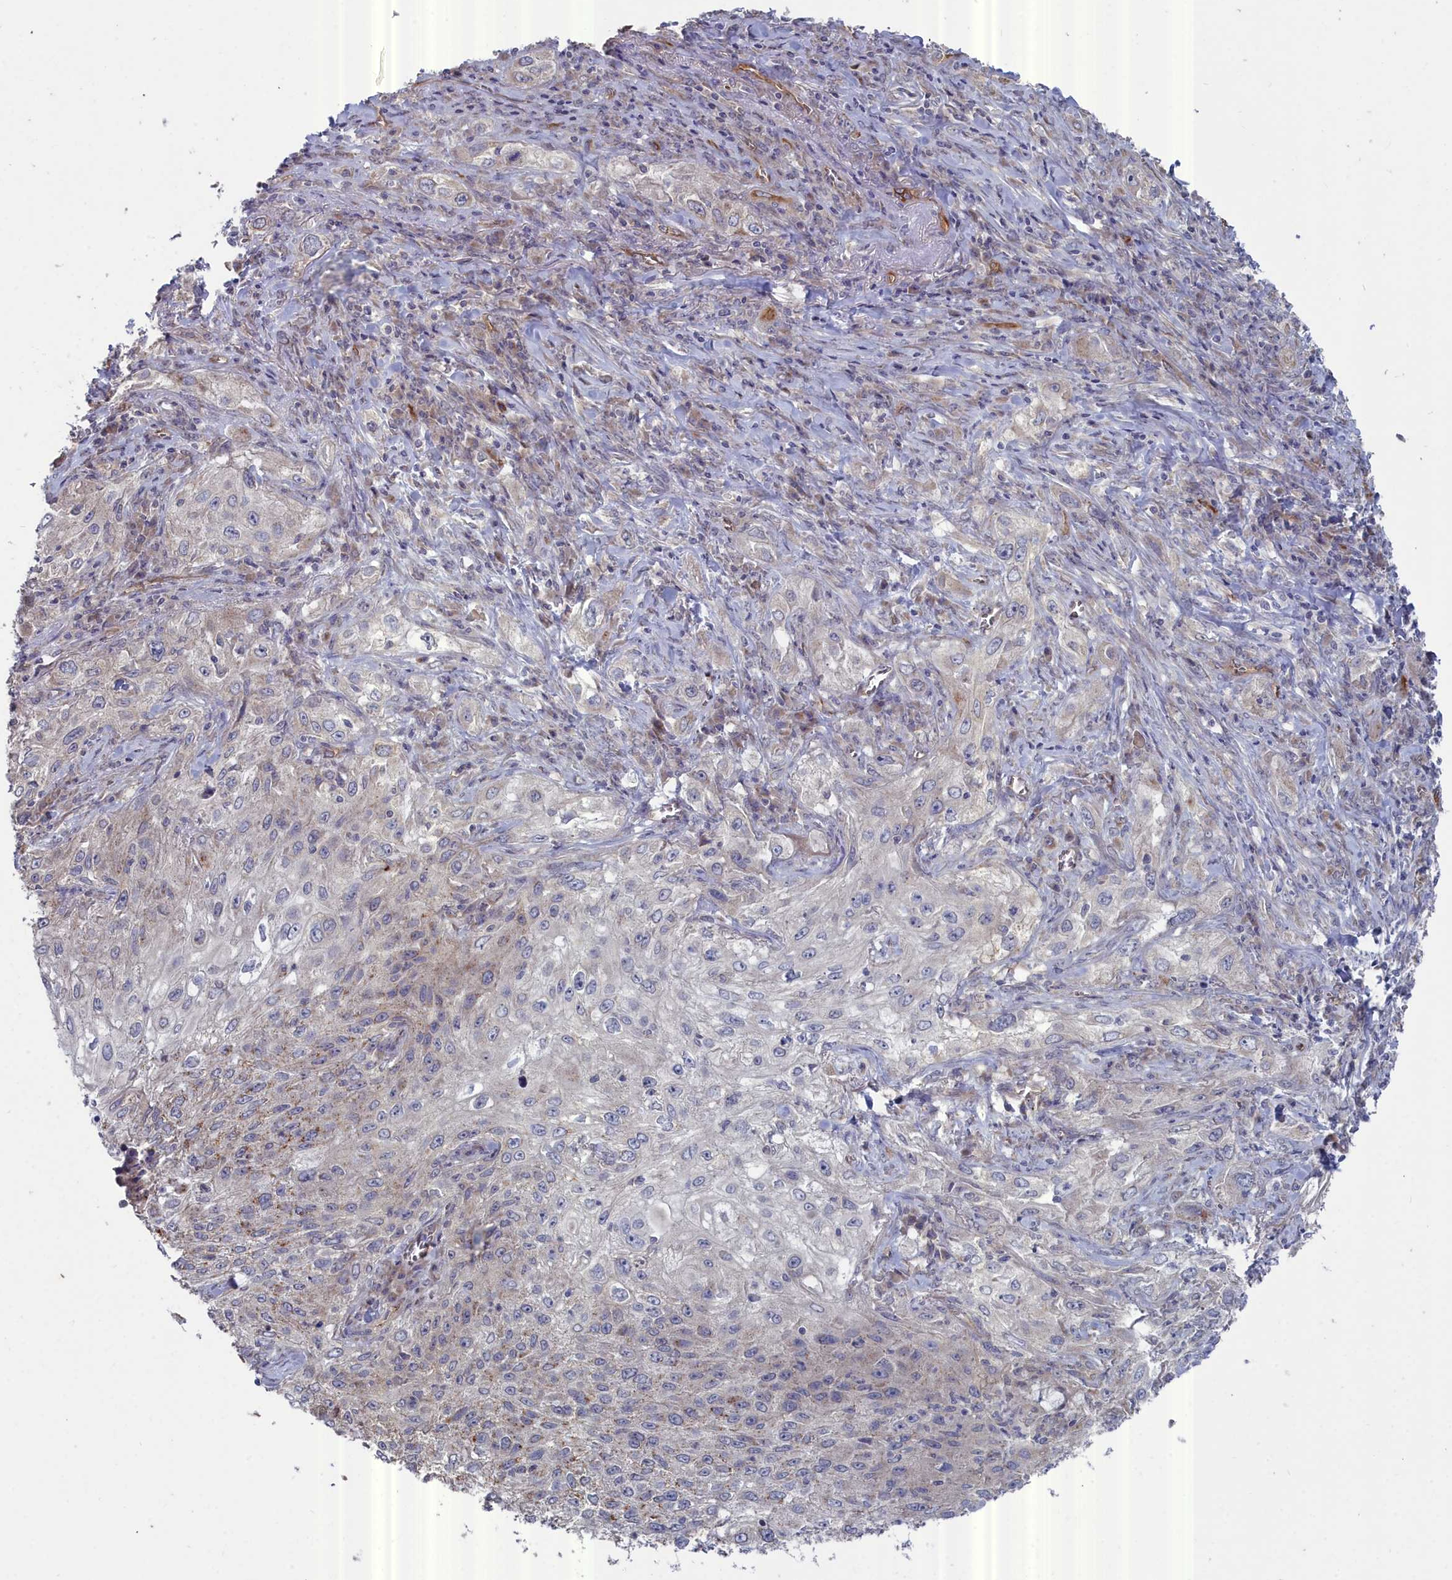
{"staining": {"intensity": "negative", "quantity": "none", "location": "none"}, "tissue": "lung cancer", "cell_type": "Tumor cells", "image_type": "cancer", "snomed": [{"axis": "morphology", "description": "Squamous cell carcinoma, NOS"}, {"axis": "topography", "description": "Lung"}], "caption": "Micrograph shows no protein expression in tumor cells of lung squamous cell carcinoma tissue.", "gene": "RDX", "patient": {"sex": "female", "age": 69}}